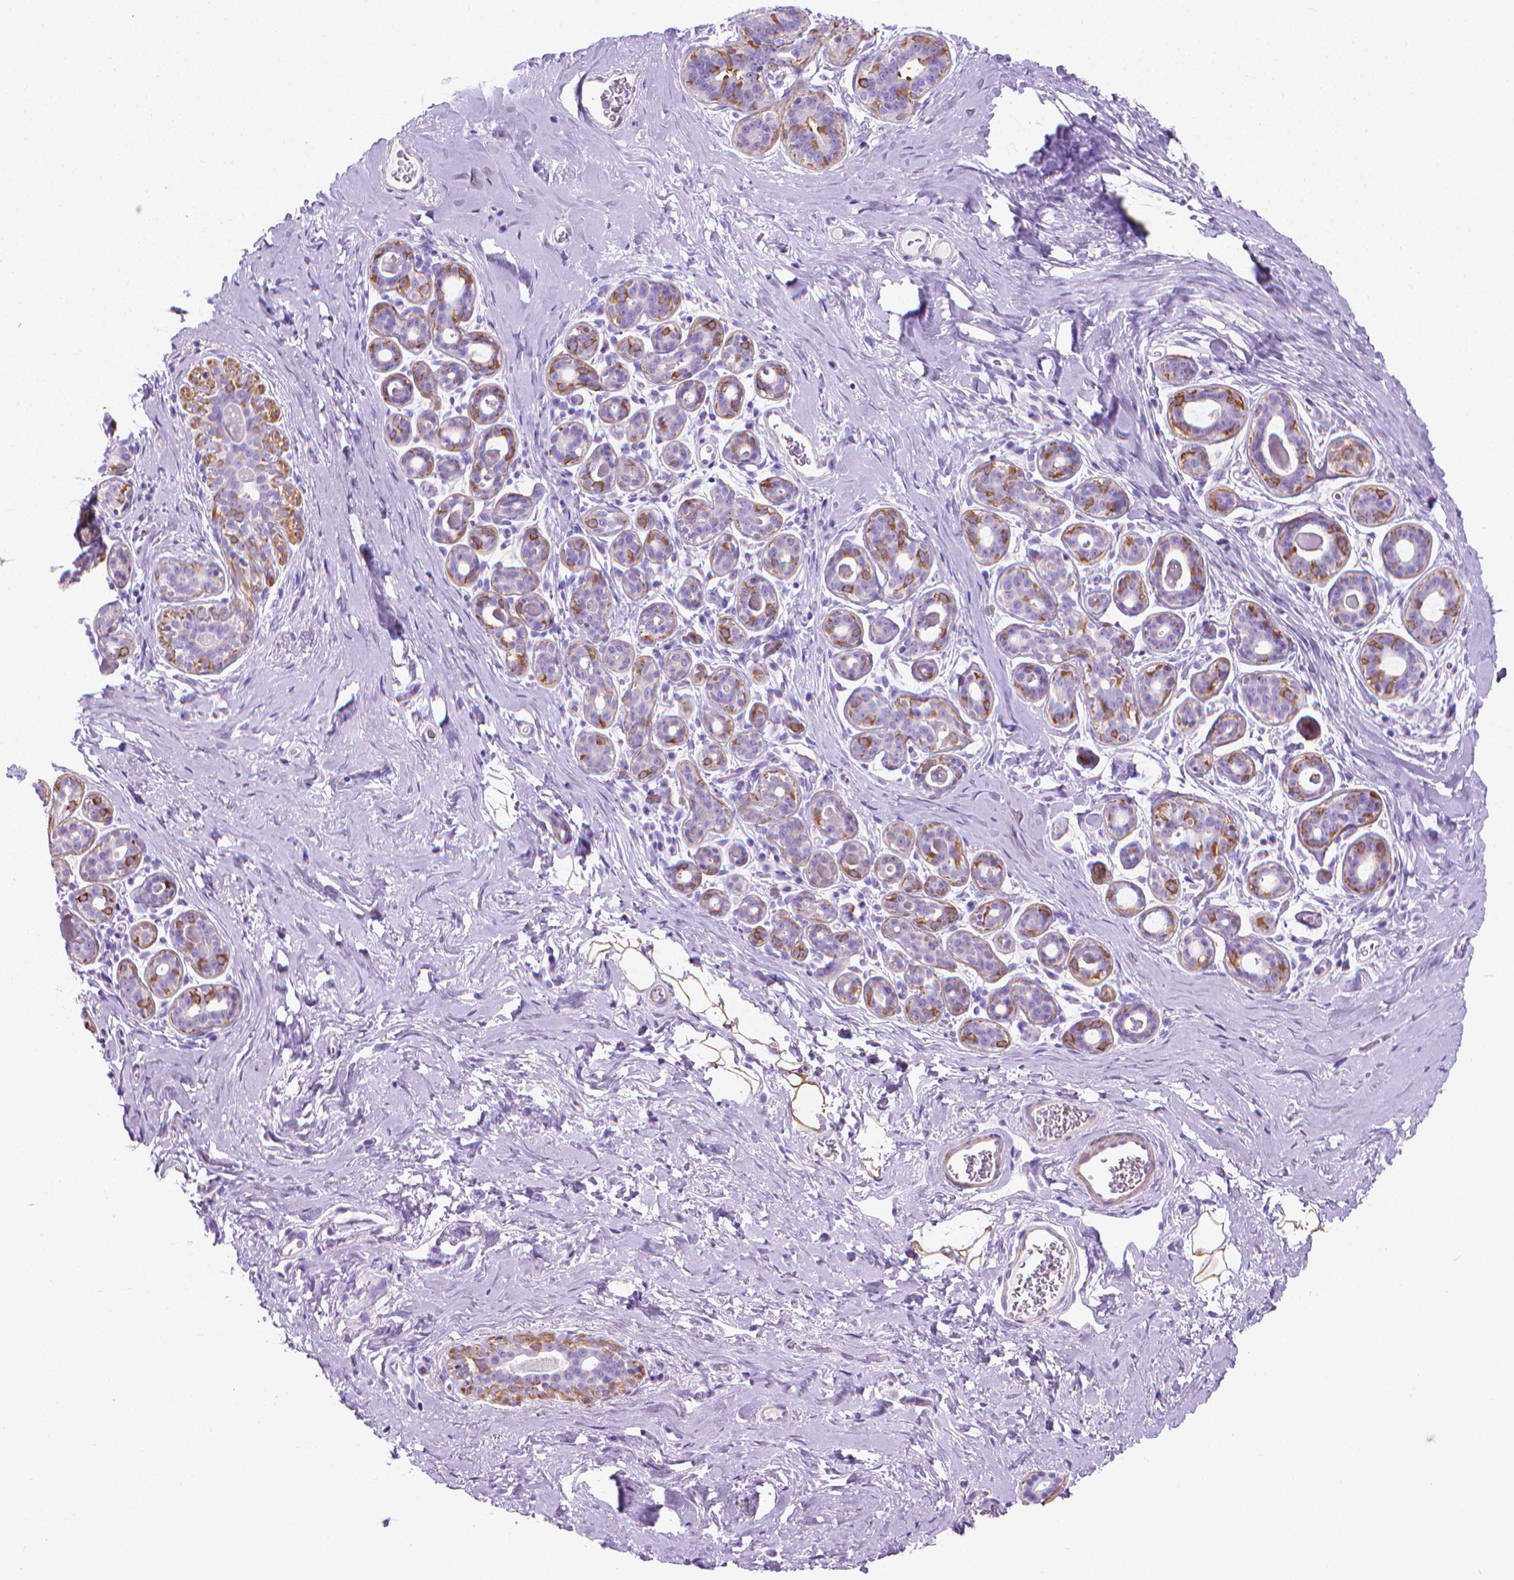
{"staining": {"intensity": "moderate", "quantity": "25%-75%", "location": "cytoplasmic/membranous"}, "tissue": "breast", "cell_type": "Adipocytes", "image_type": "normal", "snomed": [{"axis": "morphology", "description": "Normal tissue, NOS"}, {"axis": "topography", "description": "Skin"}, {"axis": "topography", "description": "Breast"}], "caption": "Immunohistochemical staining of benign breast demonstrates medium levels of moderate cytoplasmic/membranous positivity in about 25%-75% of adipocytes.", "gene": "FASN", "patient": {"sex": "female", "age": 43}}